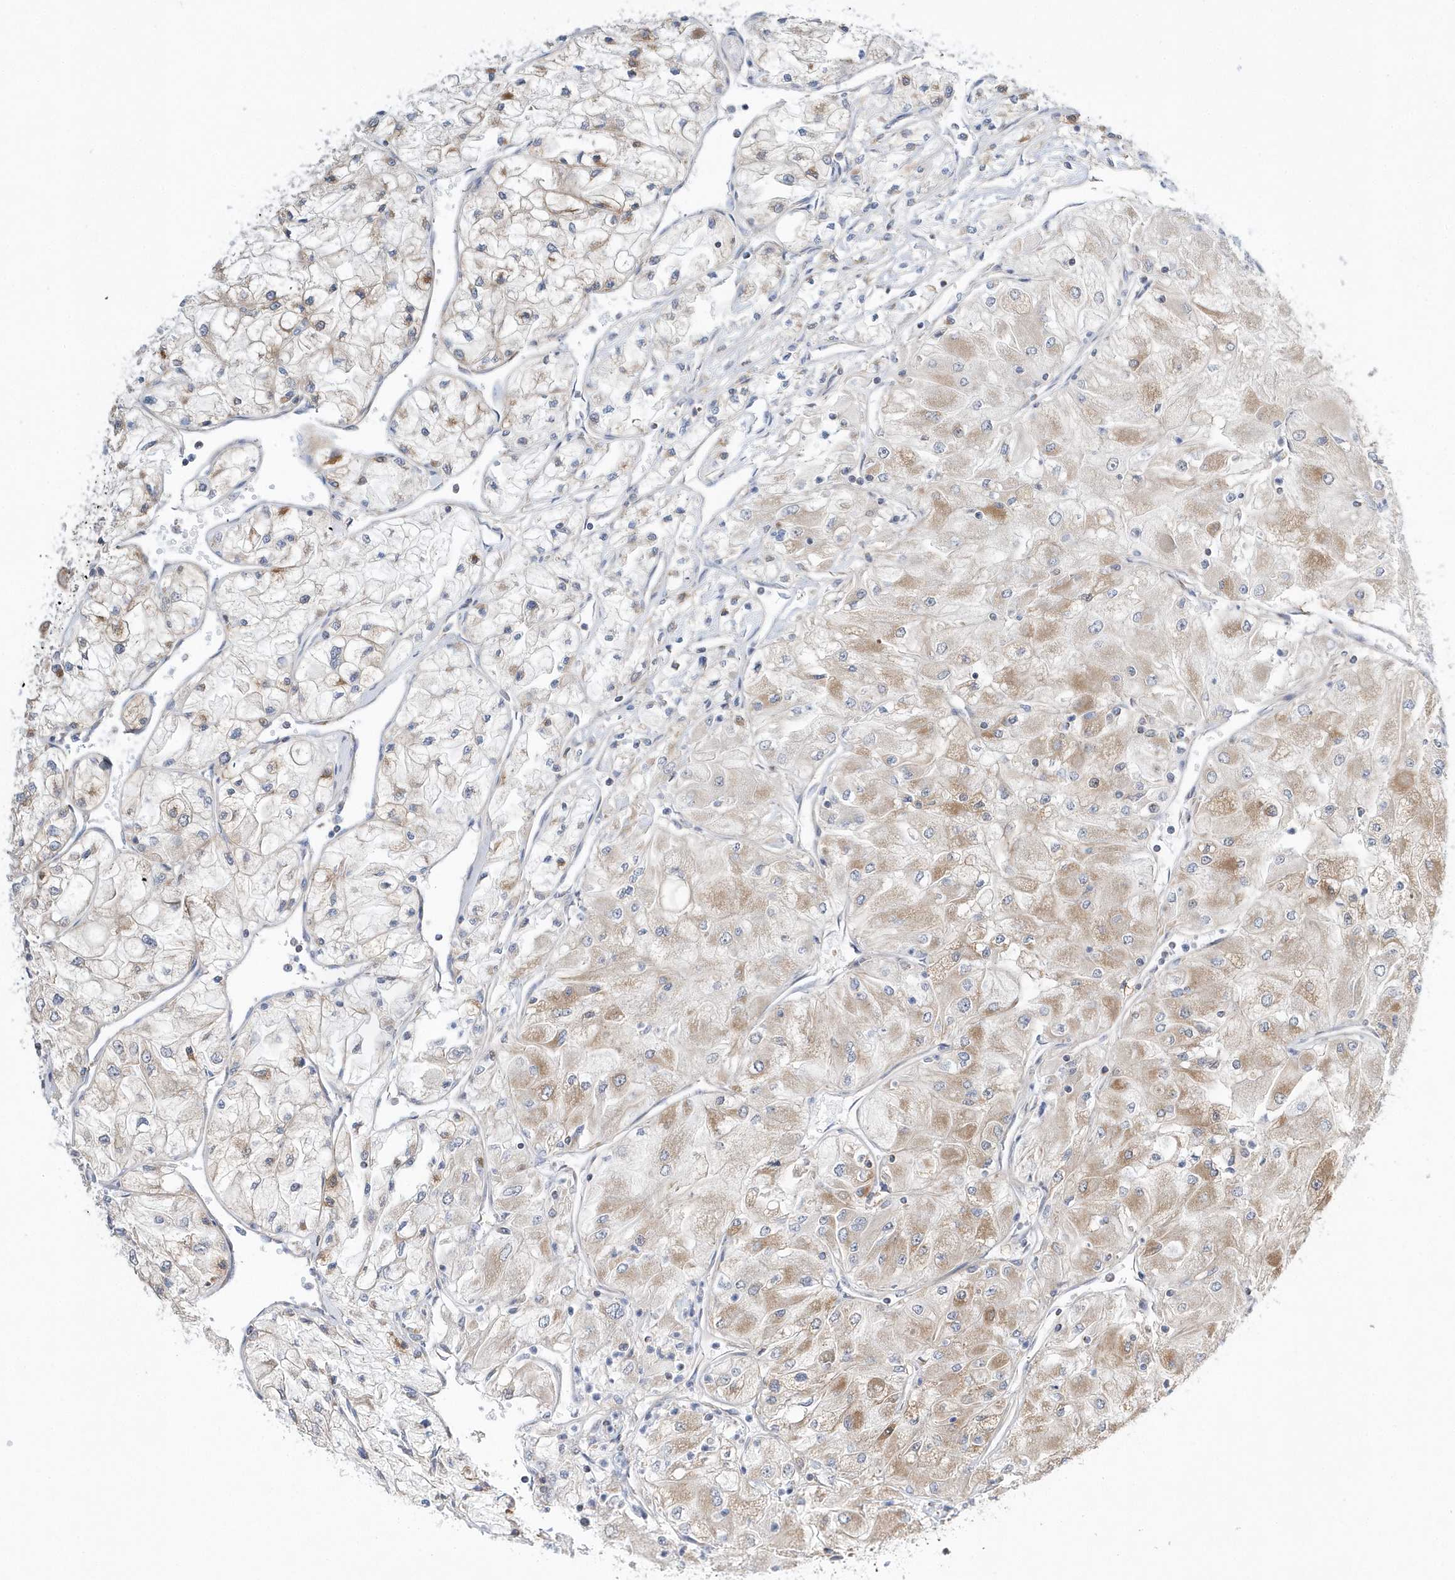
{"staining": {"intensity": "moderate", "quantity": "<25%", "location": "cytoplasmic/membranous"}, "tissue": "renal cancer", "cell_type": "Tumor cells", "image_type": "cancer", "snomed": [{"axis": "morphology", "description": "Adenocarcinoma, NOS"}, {"axis": "topography", "description": "Kidney"}], "caption": "IHC micrograph of neoplastic tissue: human adenocarcinoma (renal) stained using IHC reveals low levels of moderate protein expression localized specifically in the cytoplasmic/membranous of tumor cells, appearing as a cytoplasmic/membranous brown color.", "gene": "OPA1", "patient": {"sex": "male", "age": 80}}